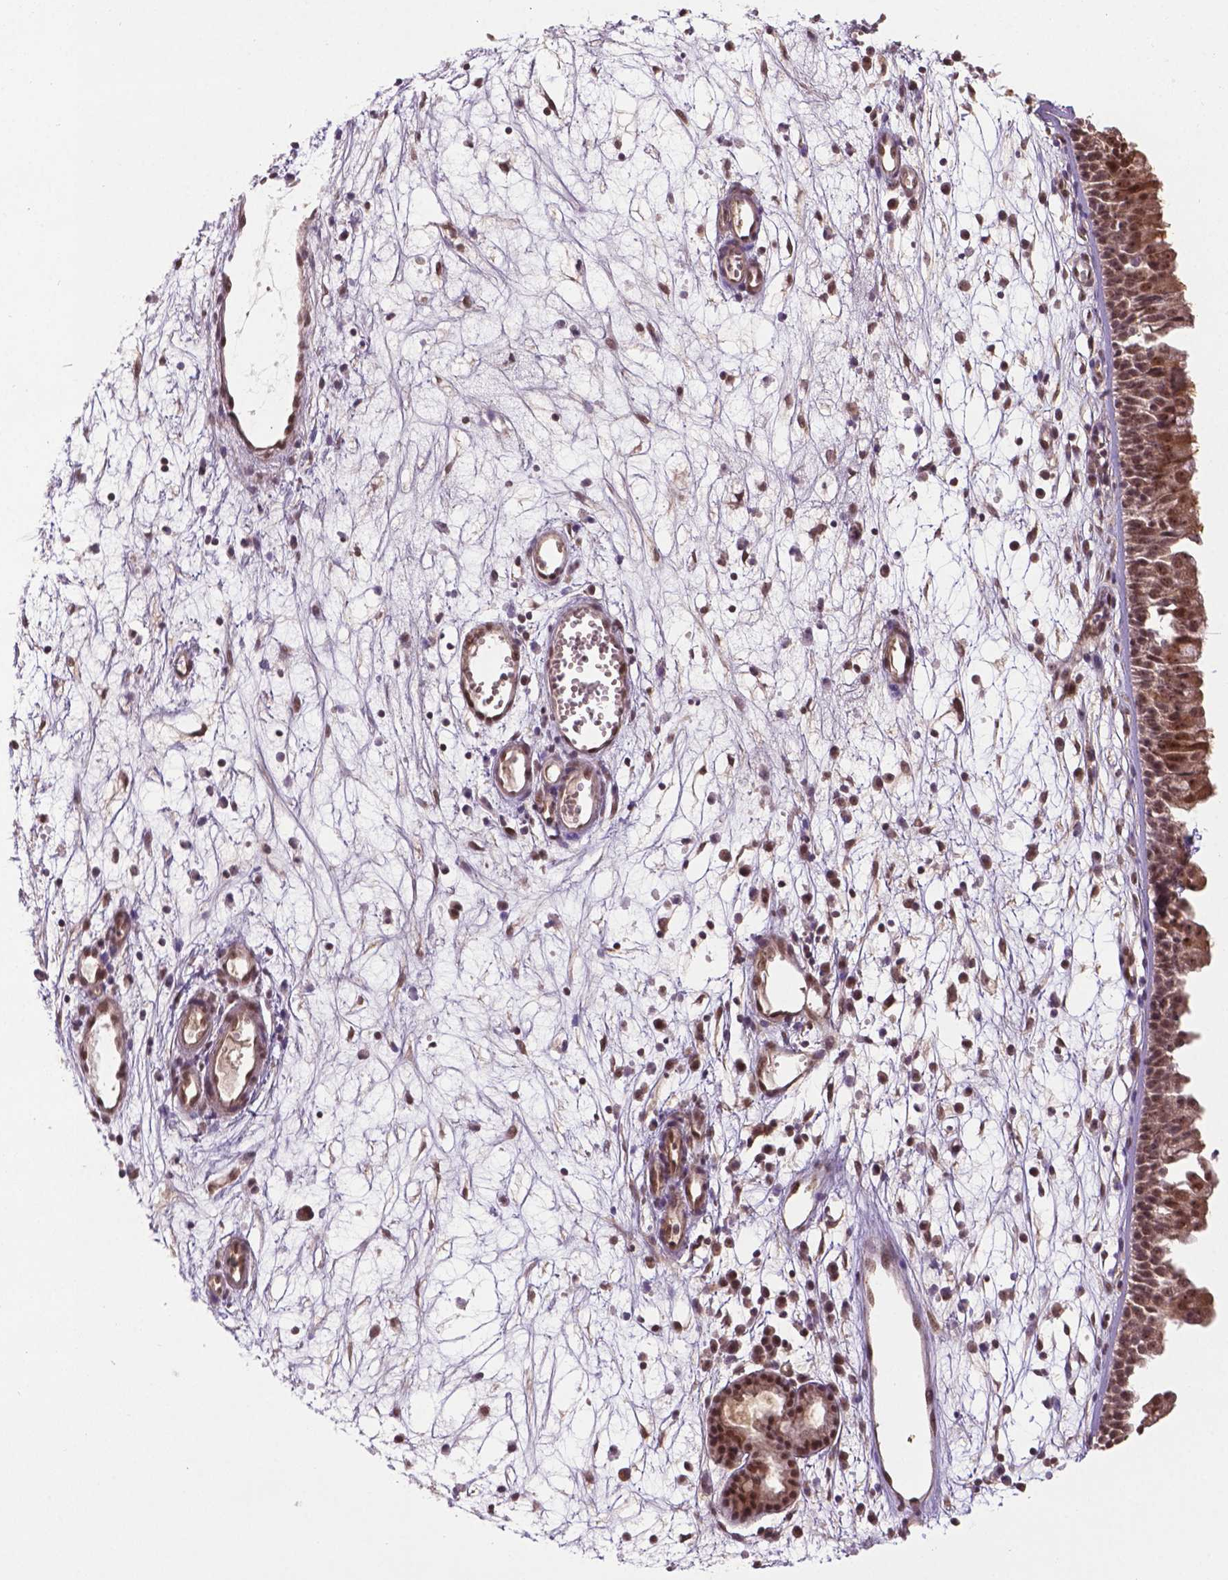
{"staining": {"intensity": "moderate", "quantity": ">75%", "location": "cytoplasmic/membranous,nuclear"}, "tissue": "nasopharynx", "cell_type": "Respiratory epithelial cells", "image_type": "normal", "snomed": [{"axis": "morphology", "description": "Normal tissue, NOS"}, {"axis": "topography", "description": "Nasopharynx"}], "caption": "Immunohistochemistry (IHC) staining of benign nasopharynx, which shows medium levels of moderate cytoplasmic/membranous,nuclear positivity in approximately >75% of respiratory epithelial cells indicating moderate cytoplasmic/membranous,nuclear protein positivity. The staining was performed using DAB (3,3'-diaminobenzidine) (brown) for protein detection and nuclei were counterstained in hematoxylin (blue).", "gene": "ANKRD54", "patient": {"sex": "female", "age": 55}}